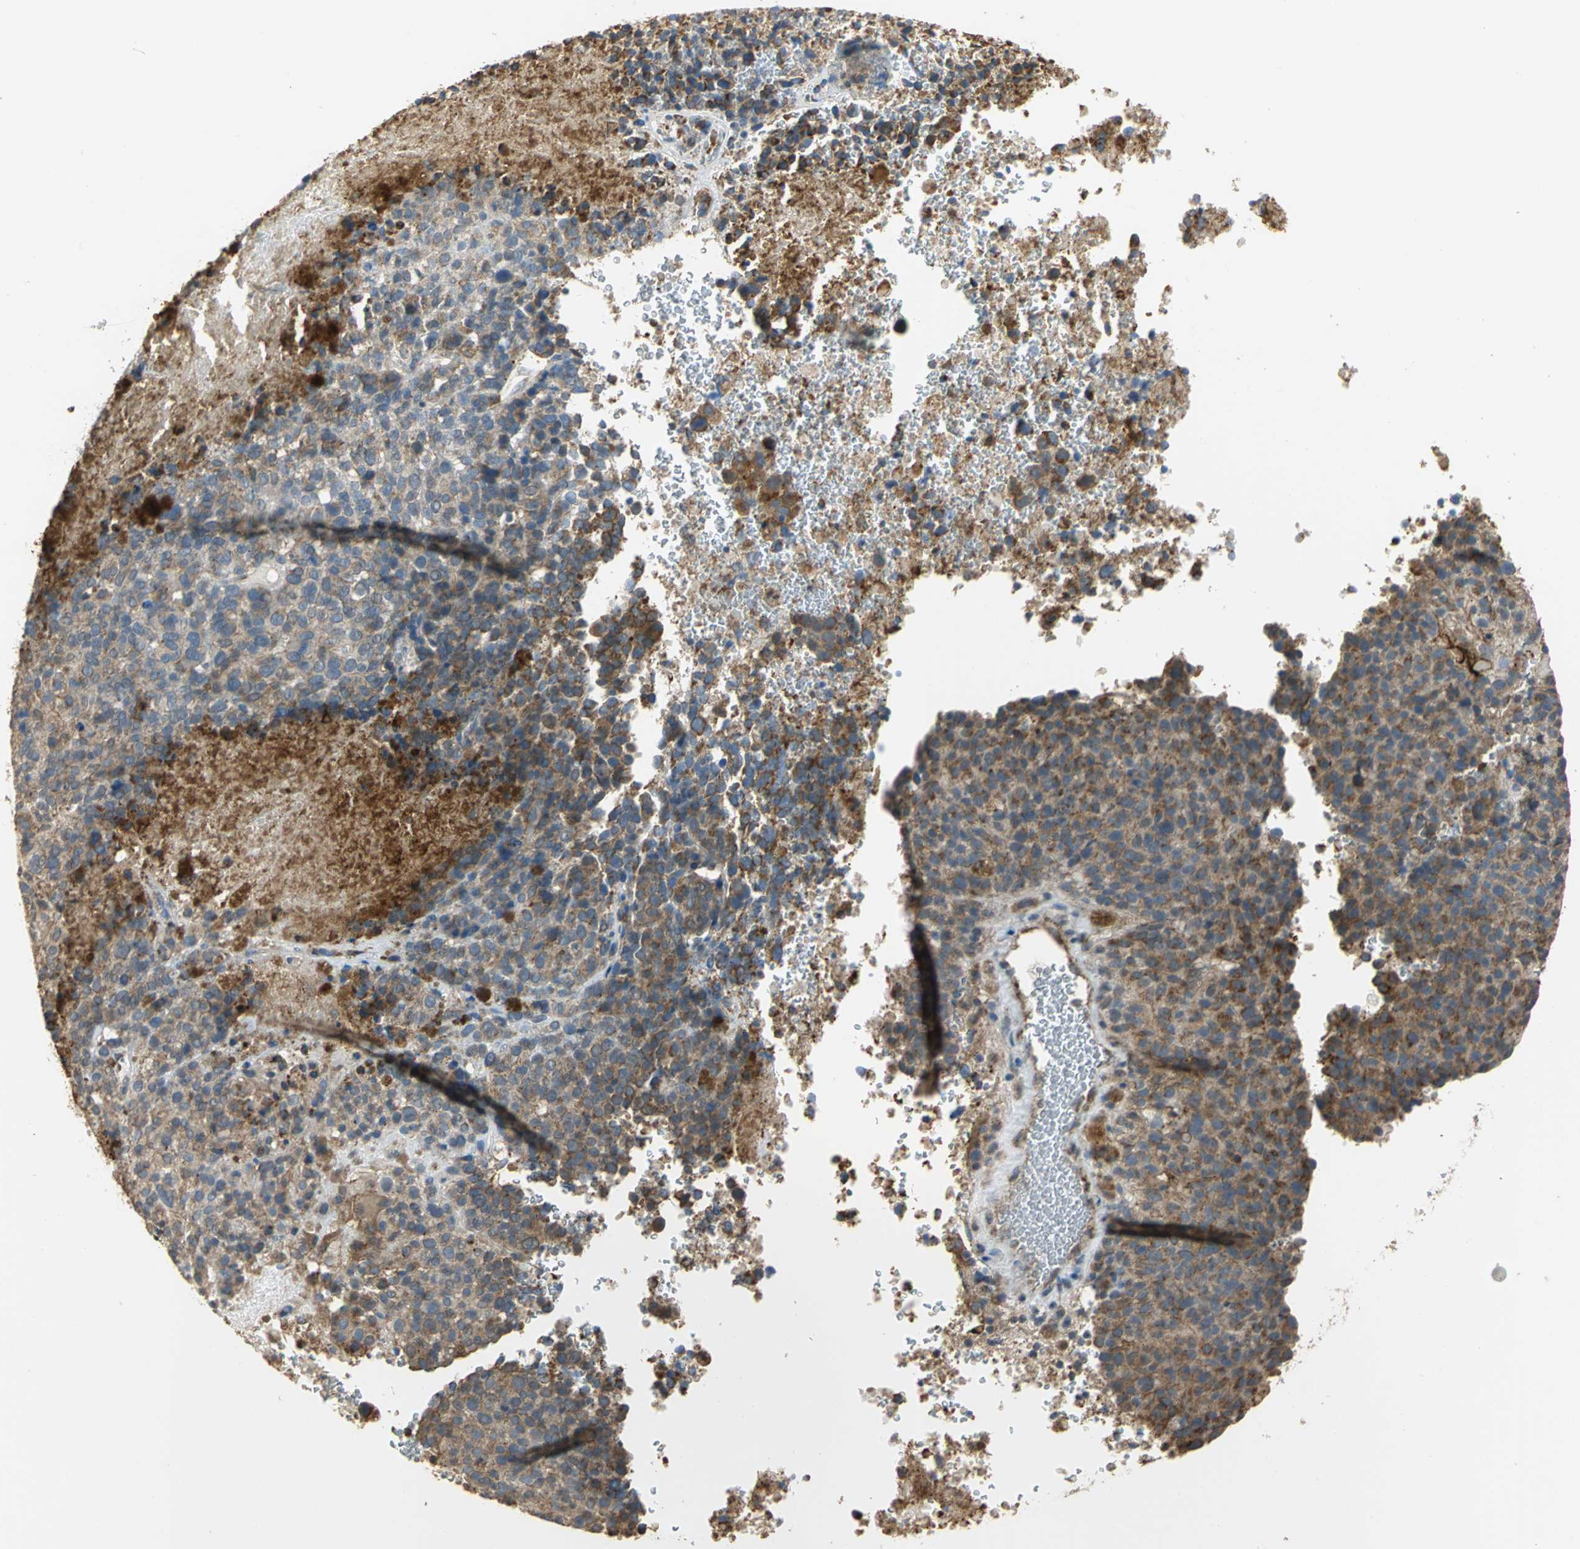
{"staining": {"intensity": "moderate", "quantity": ">75%", "location": "cytoplasmic/membranous"}, "tissue": "melanoma", "cell_type": "Tumor cells", "image_type": "cancer", "snomed": [{"axis": "morphology", "description": "Malignant melanoma, Metastatic site"}, {"axis": "topography", "description": "Cerebral cortex"}], "caption": "Melanoma stained with immunohistochemistry exhibits moderate cytoplasmic/membranous expression in about >75% of tumor cells. Using DAB (brown) and hematoxylin (blue) stains, captured at high magnification using brightfield microscopy.", "gene": "NDUFB5", "patient": {"sex": "female", "age": 52}}